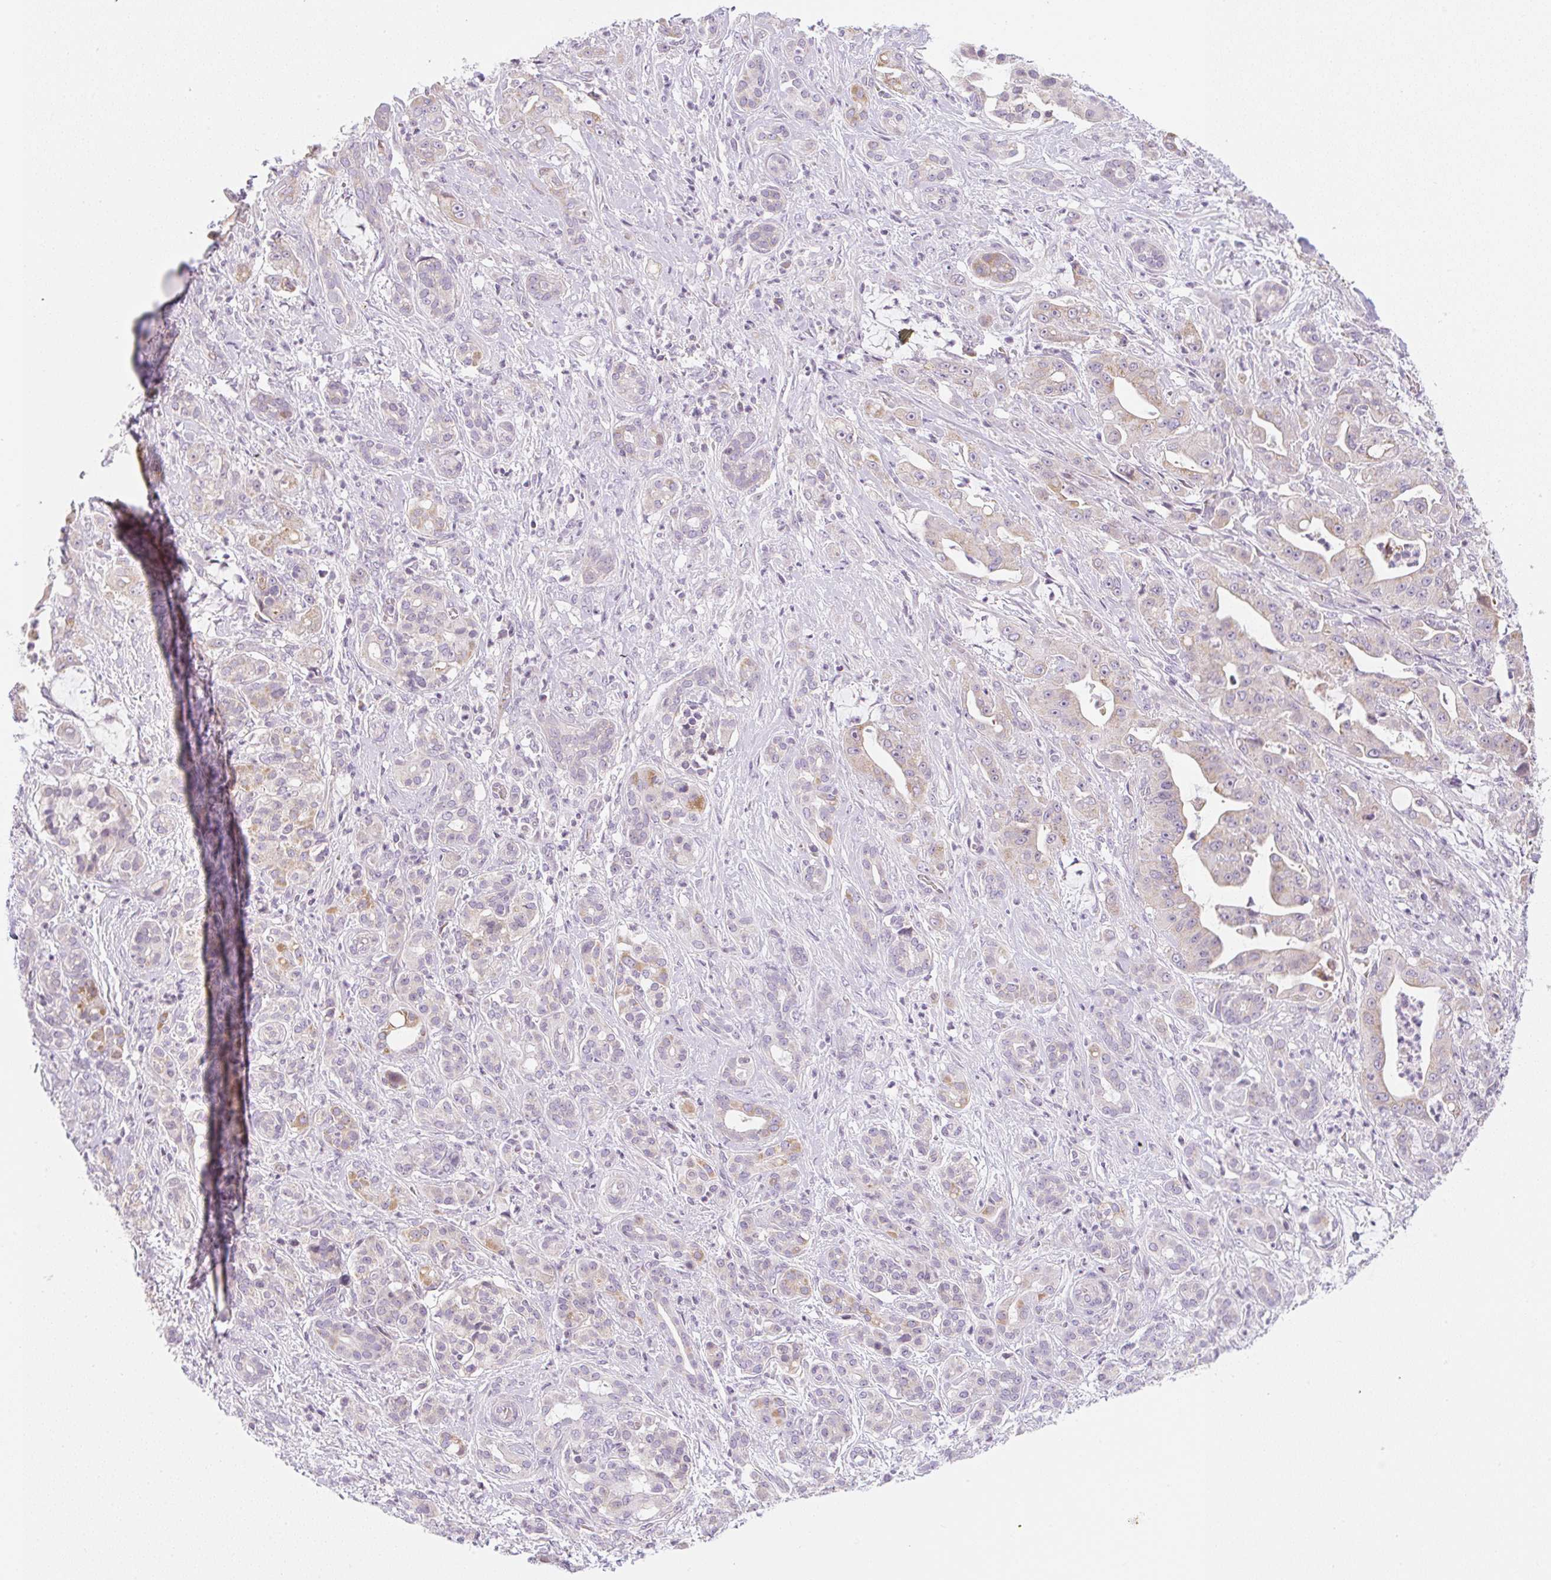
{"staining": {"intensity": "weak", "quantity": "25%-75%", "location": "cytoplasmic/membranous"}, "tissue": "pancreatic cancer", "cell_type": "Tumor cells", "image_type": "cancer", "snomed": [{"axis": "morphology", "description": "Adenocarcinoma, NOS"}, {"axis": "topography", "description": "Pancreas"}], "caption": "Immunohistochemical staining of human pancreatic cancer shows low levels of weak cytoplasmic/membranous positivity in about 25%-75% of tumor cells. The staining was performed using DAB (3,3'-diaminobenzidine), with brown indicating positive protein expression. Nuclei are stained blue with hematoxylin.", "gene": "CASKIN1", "patient": {"sex": "male", "age": 57}}